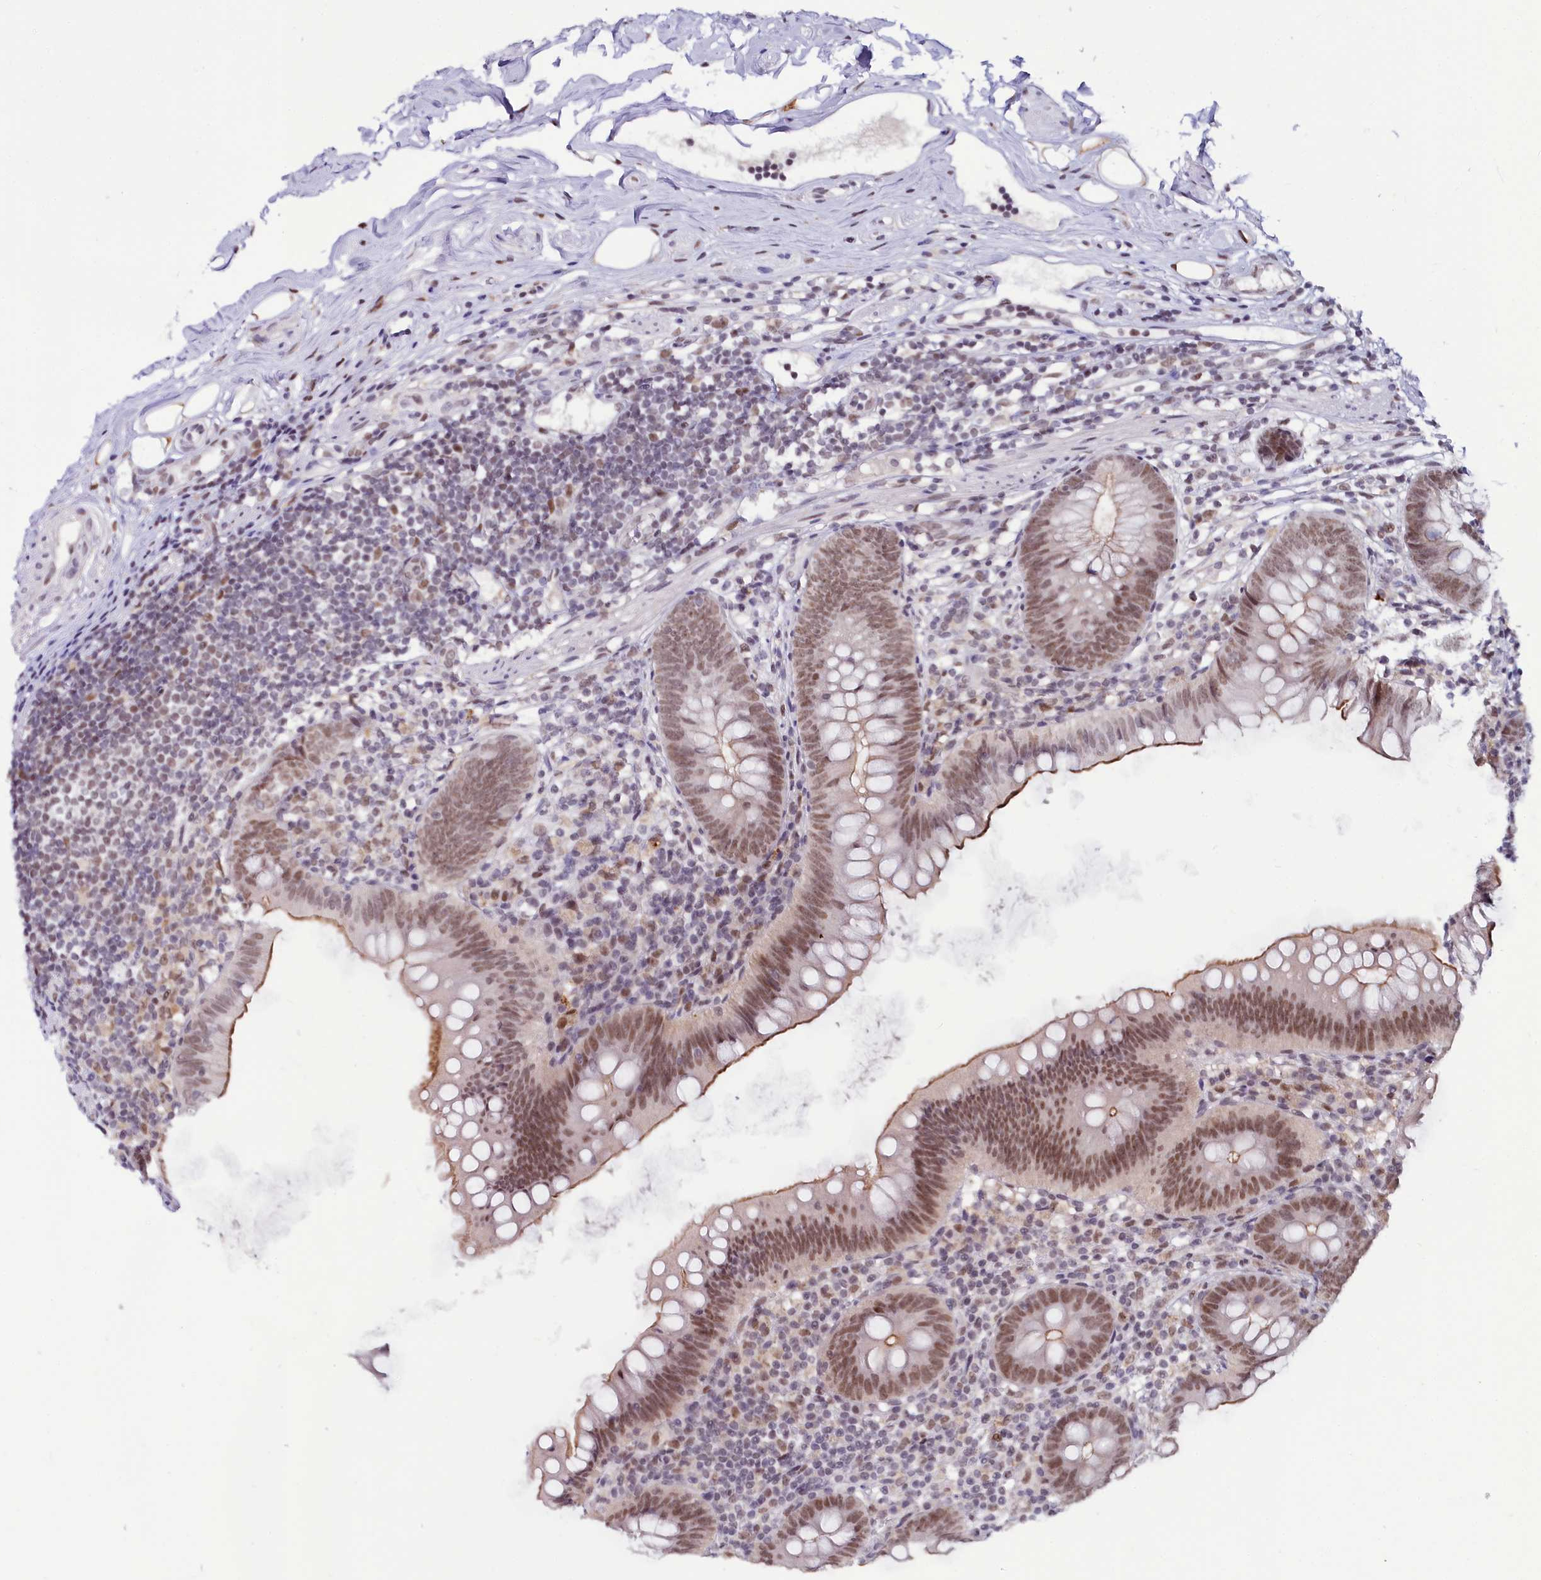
{"staining": {"intensity": "moderate", "quantity": ">75%", "location": "cytoplasmic/membranous,nuclear"}, "tissue": "appendix", "cell_type": "Glandular cells", "image_type": "normal", "snomed": [{"axis": "morphology", "description": "Normal tissue, NOS"}, {"axis": "topography", "description": "Appendix"}], "caption": "Moderate cytoplasmic/membranous,nuclear positivity for a protein is seen in approximately >75% of glandular cells of normal appendix using immunohistochemistry (IHC).", "gene": "SCAF11", "patient": {"sex": "female", "age": 62}}